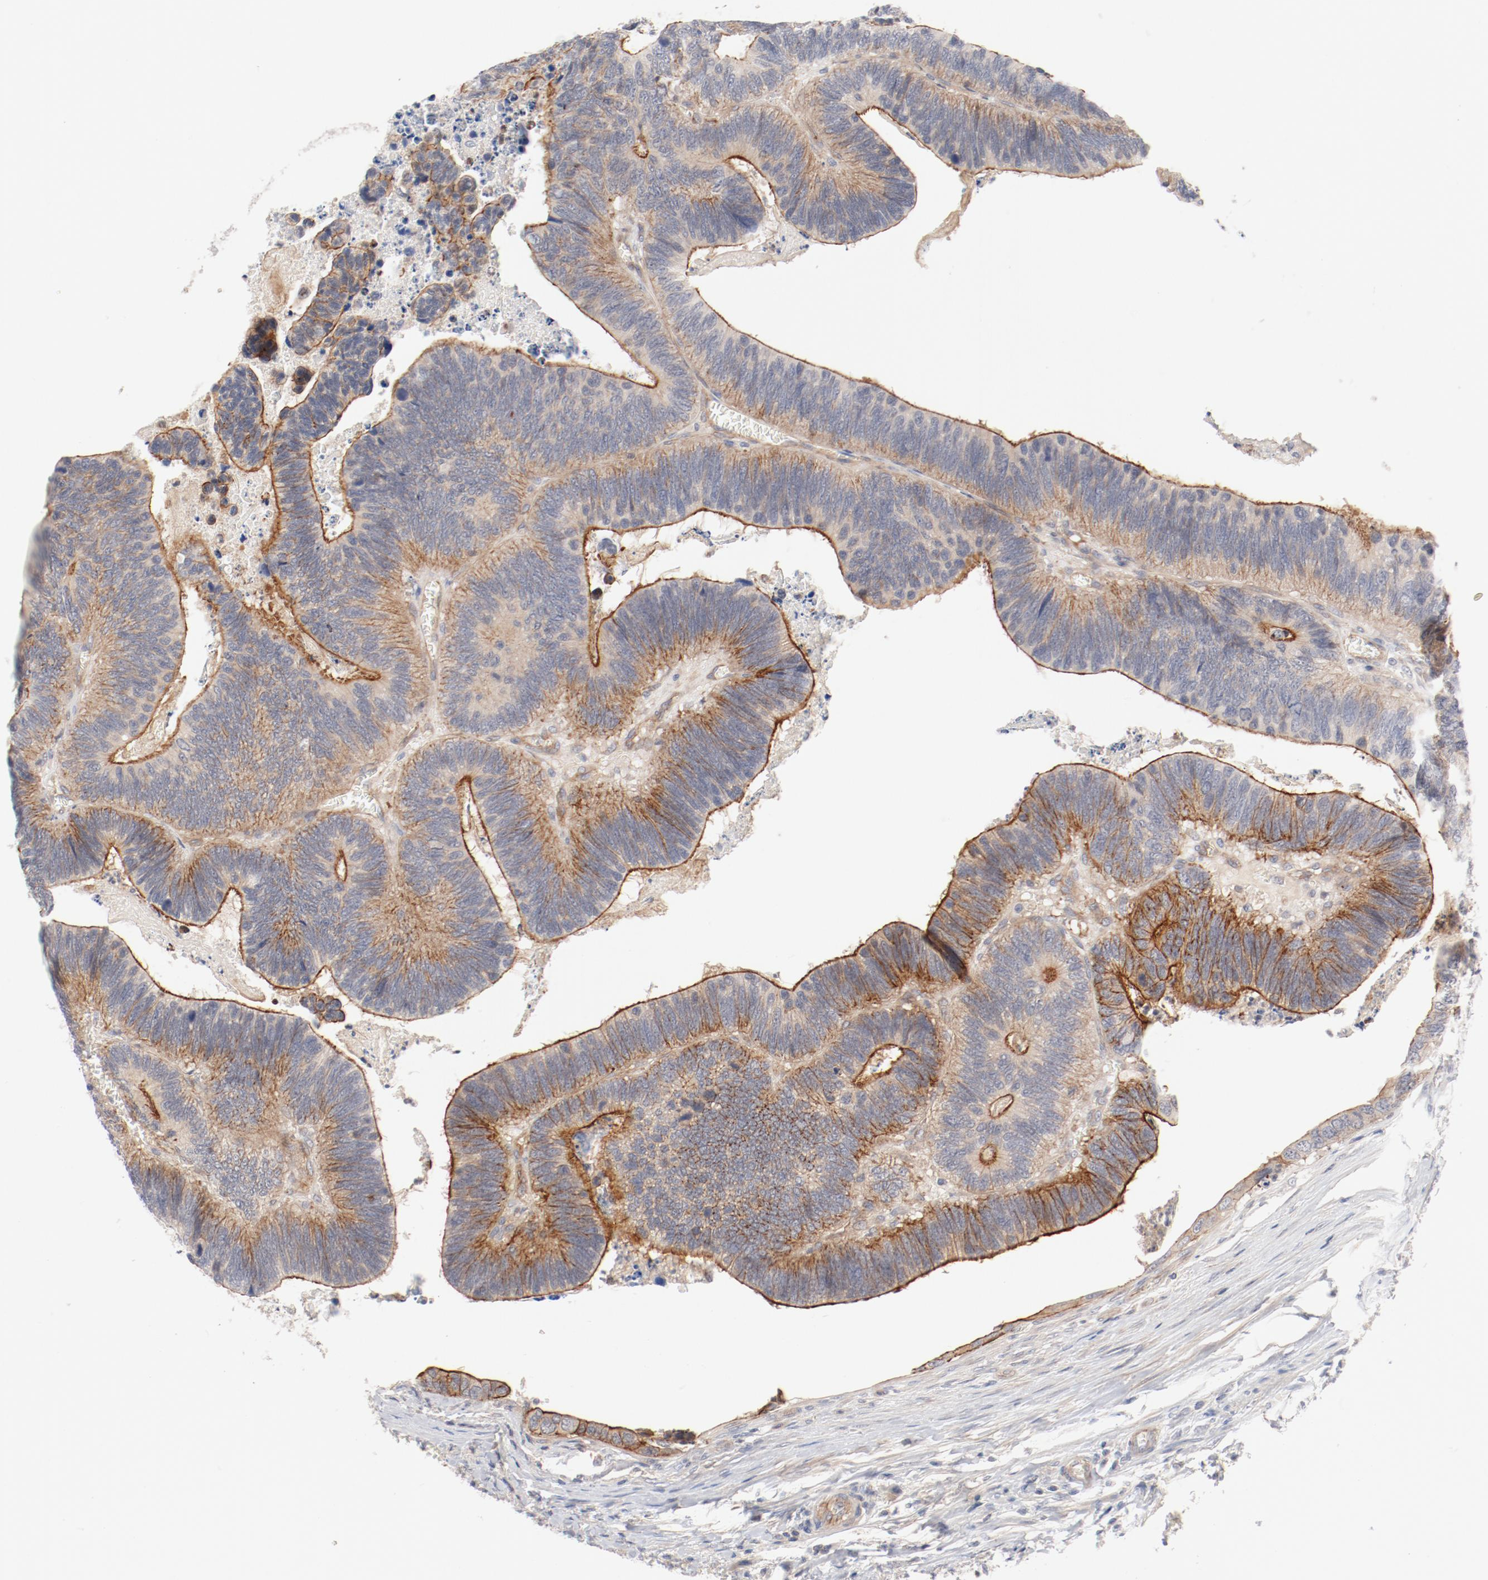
{"staining": {"intensity": "moderate", "quantity": "25%-75%", "location": "cytoplasmic/membranous"}, "tissue": "colorectal cancer", "cell_type": "Tumor cells", "image_type": "cancer", "snomed": [{"axis": "morphology", "description": "Adenocarcinoma, NOS"}, {"axis": "topography", "description": "Colon"}], "caption": "Protein staining exhibits moderate cytoplasmic/membranous positivity in approximately 25%-75% of tumor cells in adenocarcinoma (colorectal).", "gene": "ZNF267", "patient": {"sex": "male", "age": 72}}